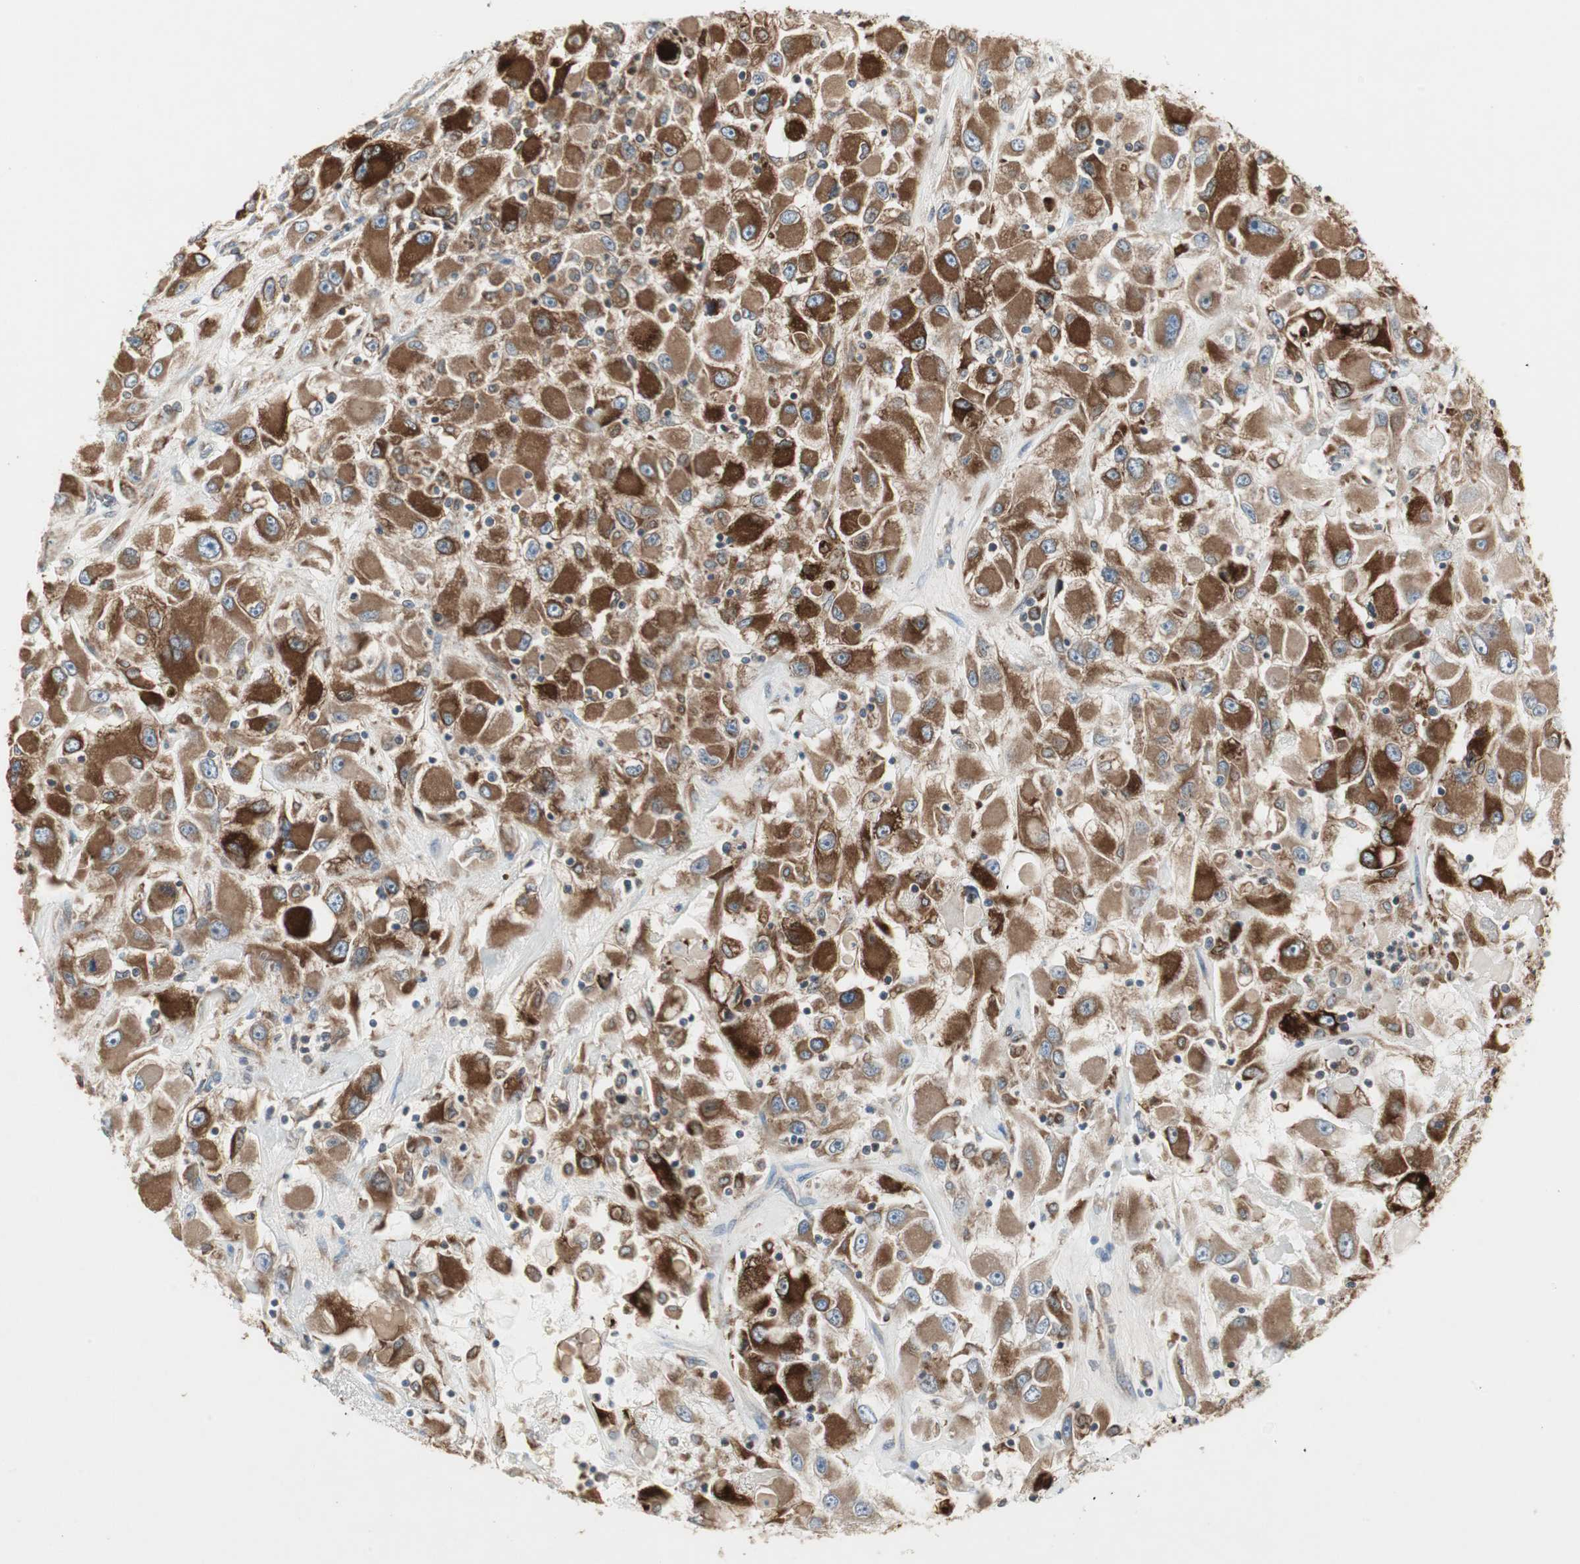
{"staining": {"intensity": "strong", "quantity": ">75%", "location": "cytoplasmic/membranous"}, "tissue": "renal cancer", "cell_type": "Tumor cells", "image_type": "cancer", "snomed": [{"axis": "morphology", "description": "Adenocarcinoma, NOS"}, {"axis": "topography", "description": "Kidney"}], "caption": "Immunohistochemistry (IHC) of renal adenocarcinoma demonstrates high levels of strong cytoplasmic/membranous expression in approximately >75% of tumor cells.", "gene": "H6PD", "patient": {"sex": "female", "age": 52}}